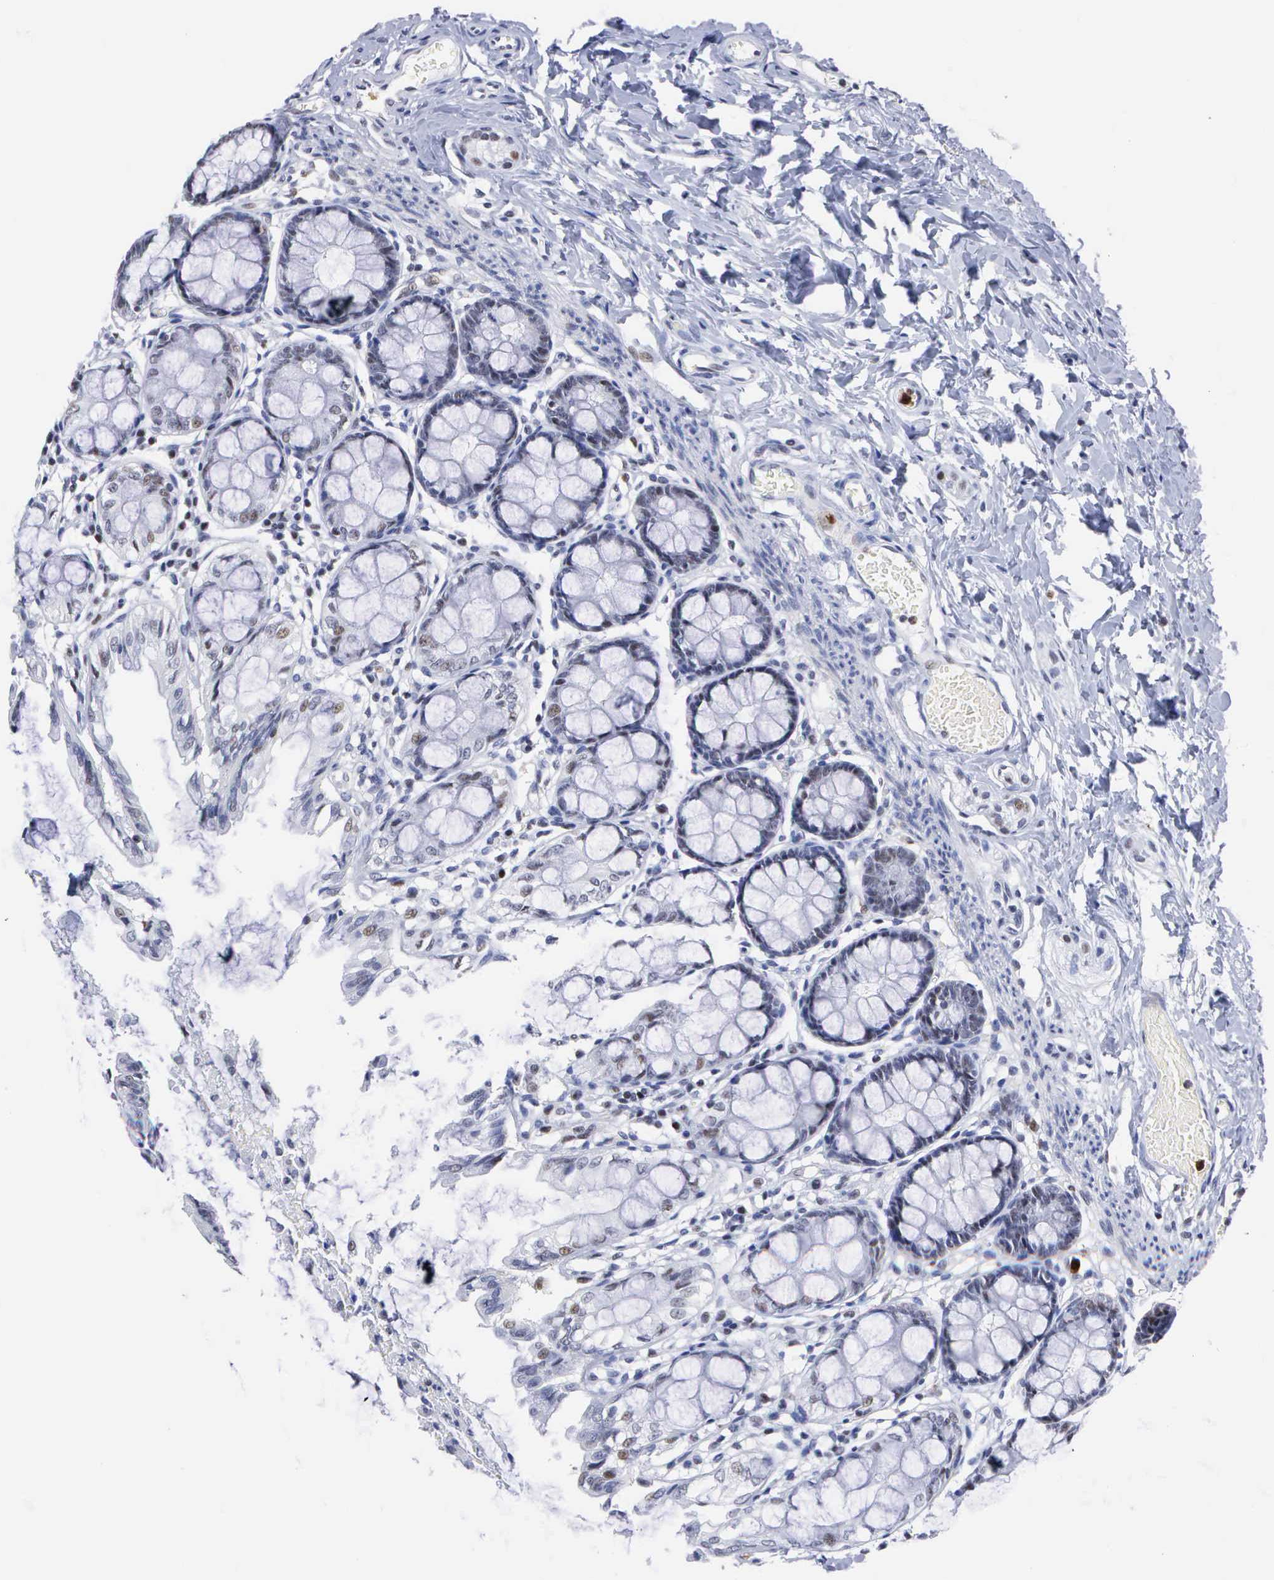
{"staining": {"intensity": "negative", "quantity": "none", "location": "none"}, "tissue": "colon", "cell_type": "Endothelial cells", "image_type": "normal", "snomed": [{"axis": "morphology", "description": "Normal tissue, NOS"}, {"axis": "topography", "description": "Colon"}], "caption": "High power microscopy histopathology image of an immunohistochemistry histopathology image of normal colon, revealing no significant positivity in endothelial cells. Nuclei are stained in blue.", "gene": "SPIN3", "patient": {"sex": "male", "age": 54}}